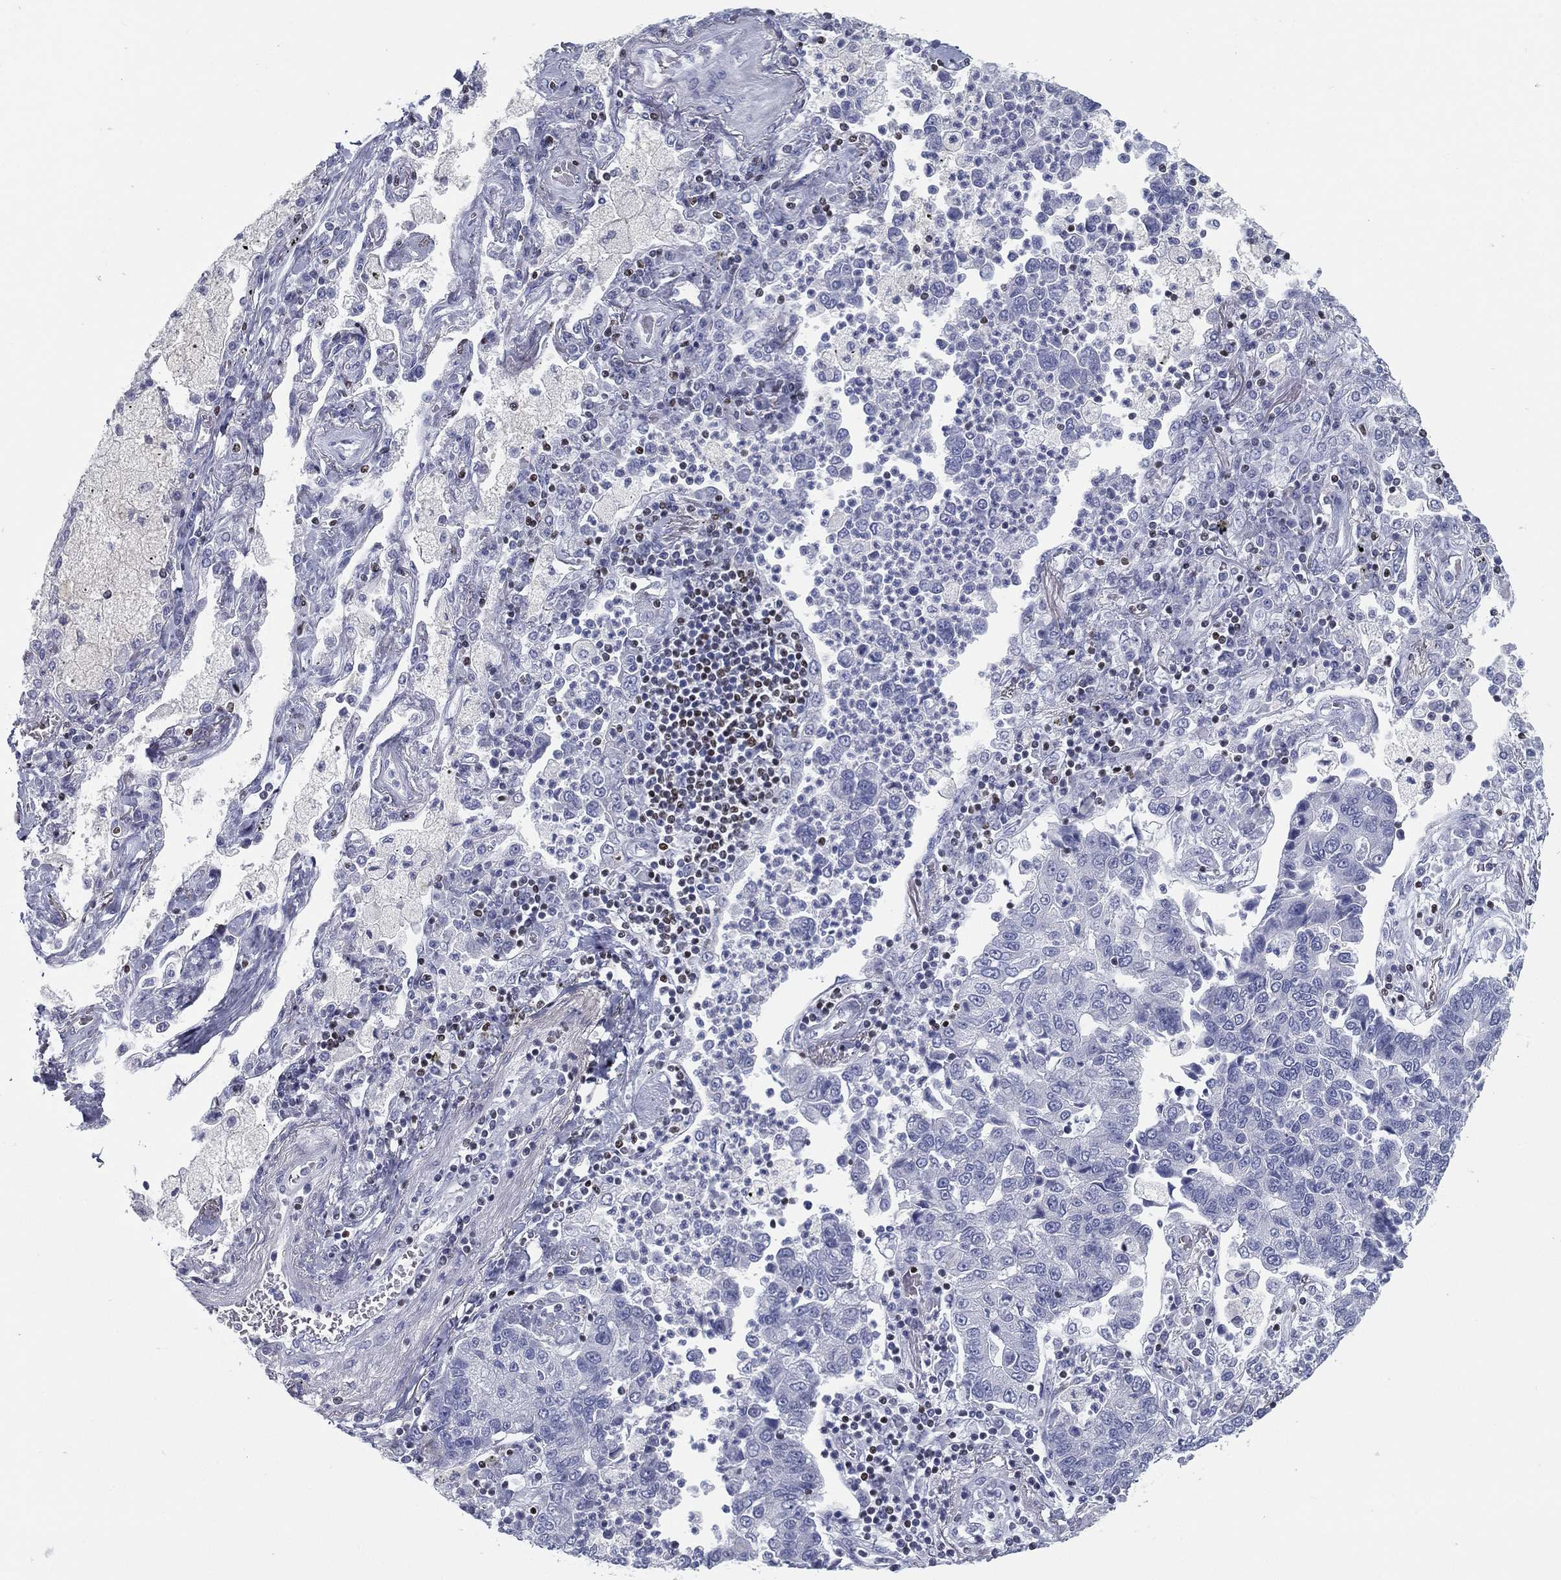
{"staining": {"intensity": "negative", "quantity": "none", "location": "none"}, "tissue": "lung cancer", "cell_type": "Tumor cells", "image_type": "cancer", "snomed": [{"axis": "morphology", "description": "Adenocarcinoma, NOS"}, {"axis": "topography", "description": "Lung"}], "caption": "Immunohistochemical staining of lung cancer (adenocarcinoma) displays no significant expression in tumor cells.", "gene": "PYHIN1", "patient": {"sex": "female", "age": 57}}